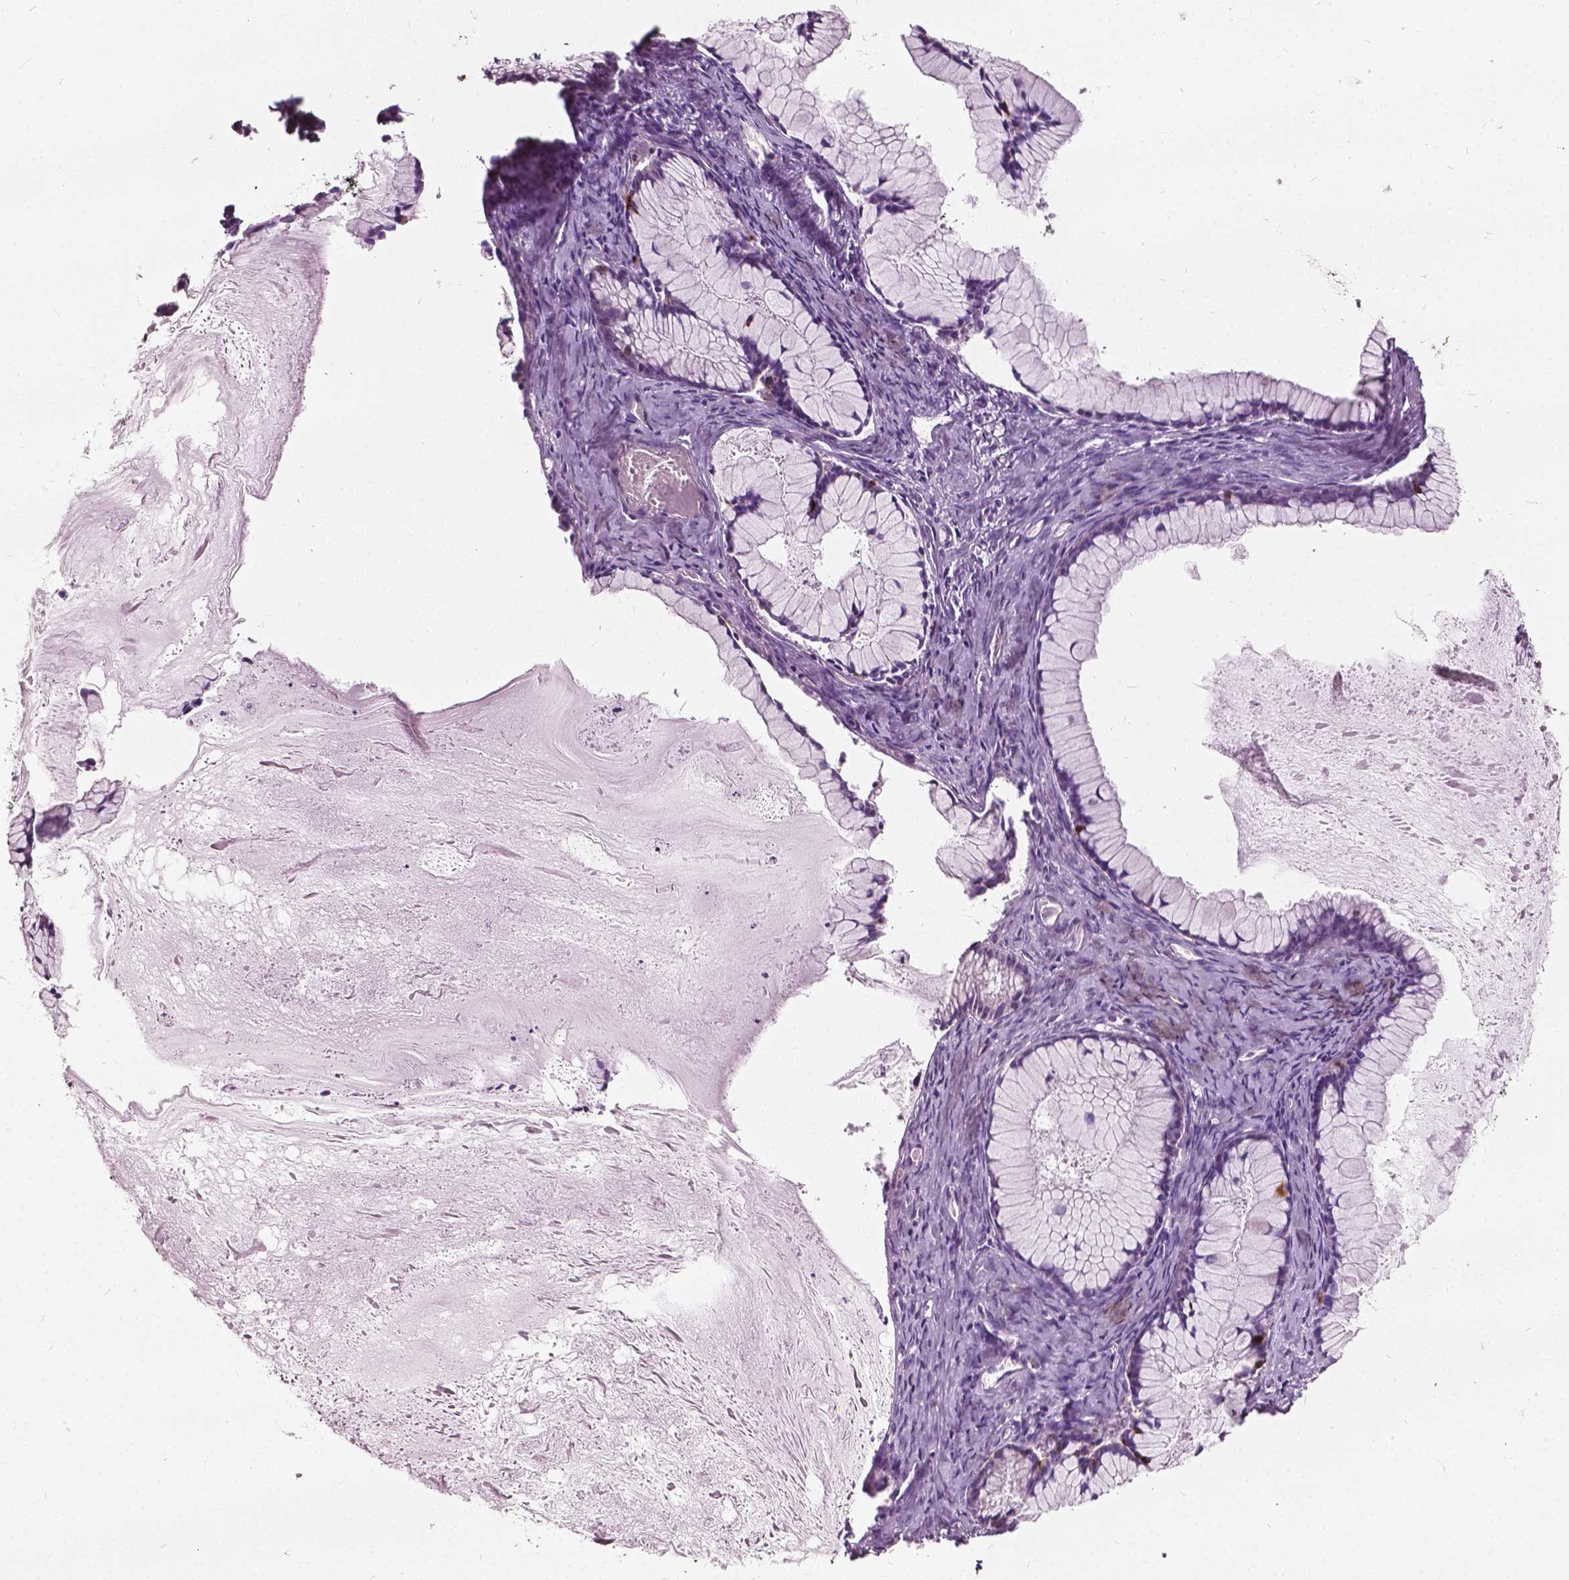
{"staining": {"intensity": "negative", "quantity": "none", "location": "none"}, "tissue": "ovarian cancer", "cell_type": "Tumor cells", "image_type": "cancer", "snomed": [{"axis": "morphology", "description": "Cystadenocarcinoma, mucinous, NOS"}, {"axis": "topography", "description": "Ovary"}], "caption": "Immunohistochemistry (IHC) of human ovarian mucinous cystadenocarcinoma shows no staining in tumor cells.", "gene": "ODF3L2", "patient": {"sex": "female", "age": 41}}